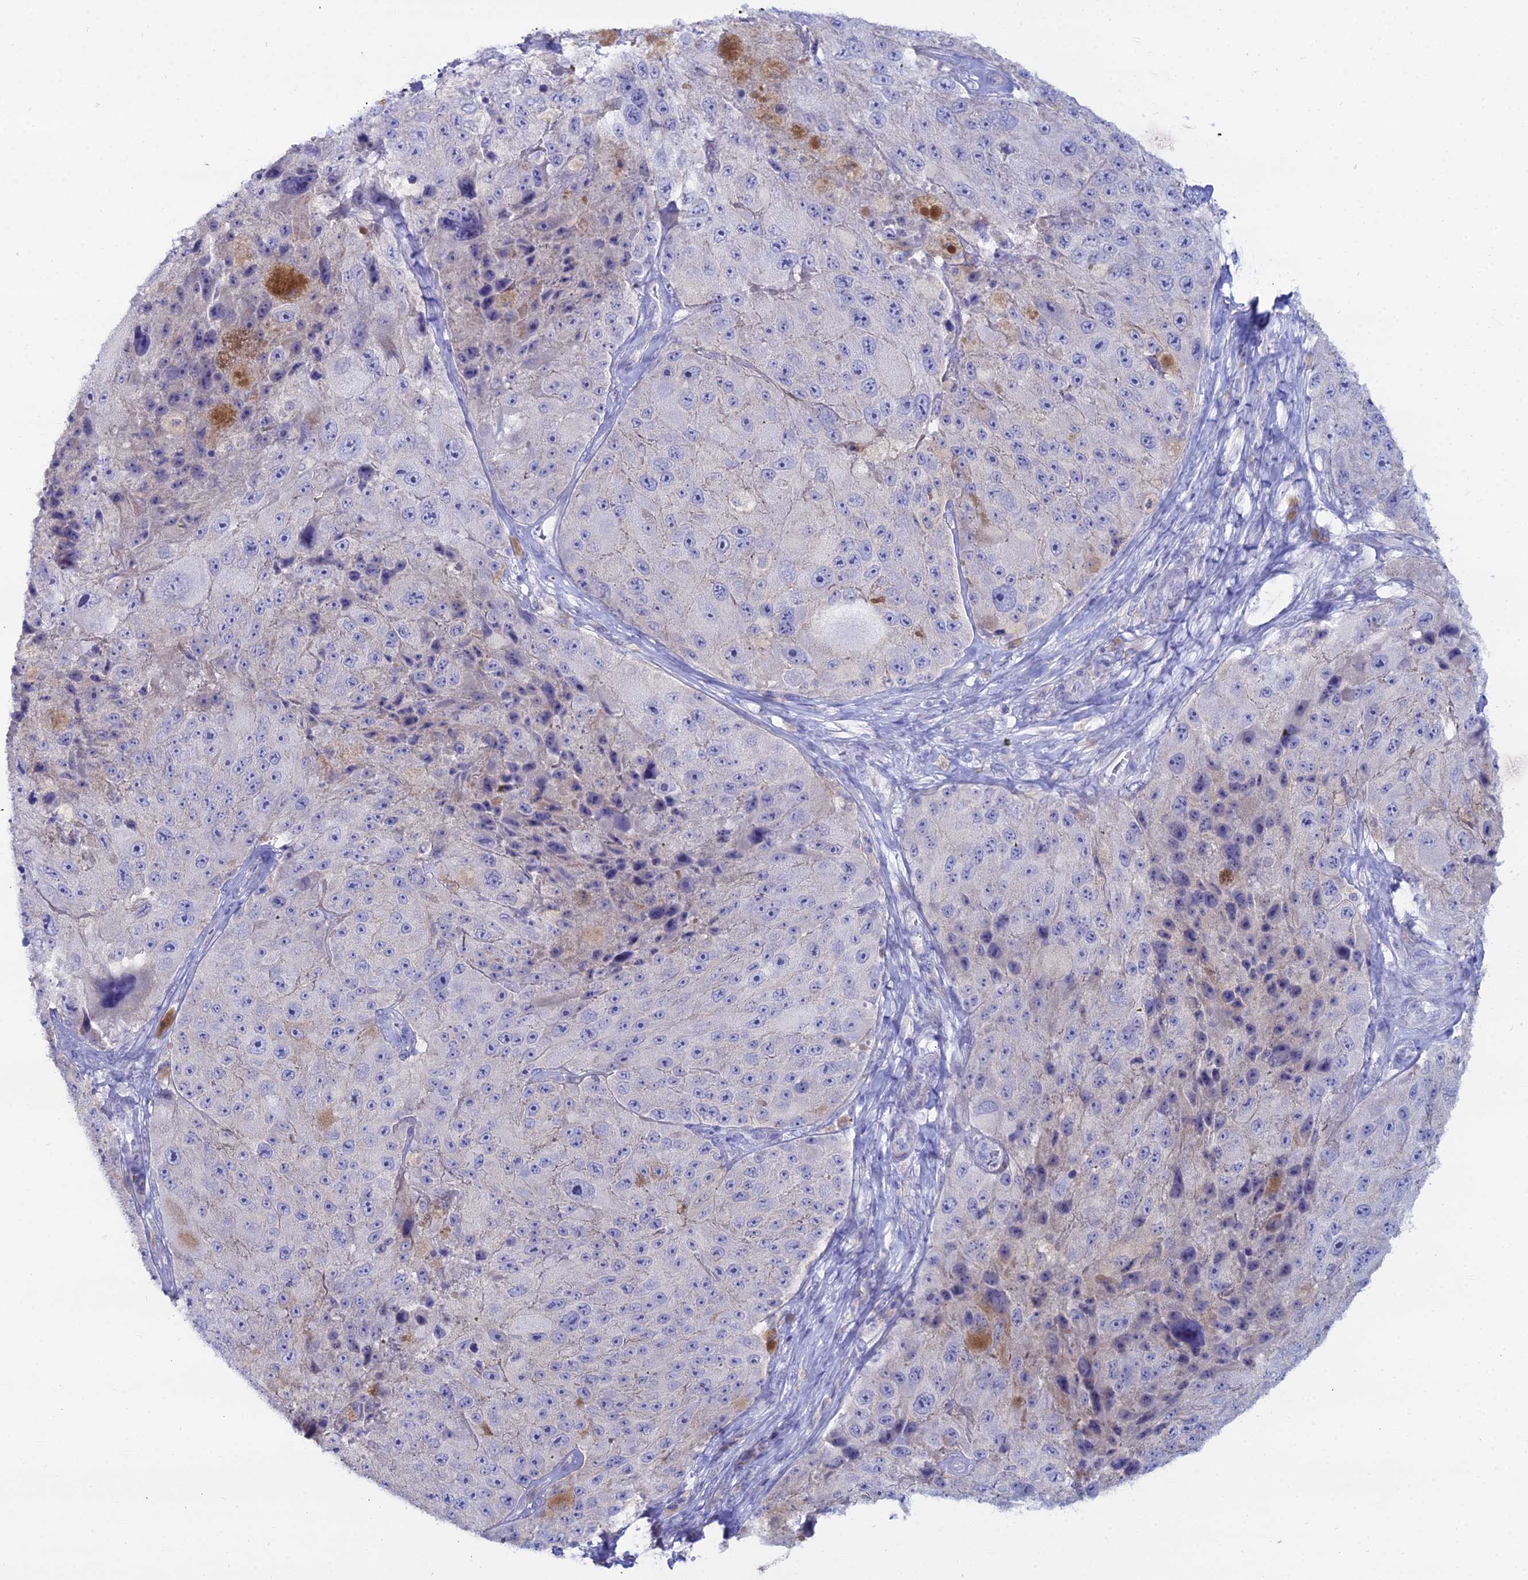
{"staining": {"intensity": "negative", "quantity": "none", "location": "none"}, "tissue": "melanoma", "cell_type": "Tumor cells", "image_type": "cancer", "snomed": [{"axis": "morphology", "description": "Malignant melanoma, Metastatic site"}, {"axis": "topography", "description": "Lymph node"}], "caption": "Tumor cells are negative for brown protein staining in melanoma.", "gene": "DHX34", "patient": {"sex": "male", "age": 62}}